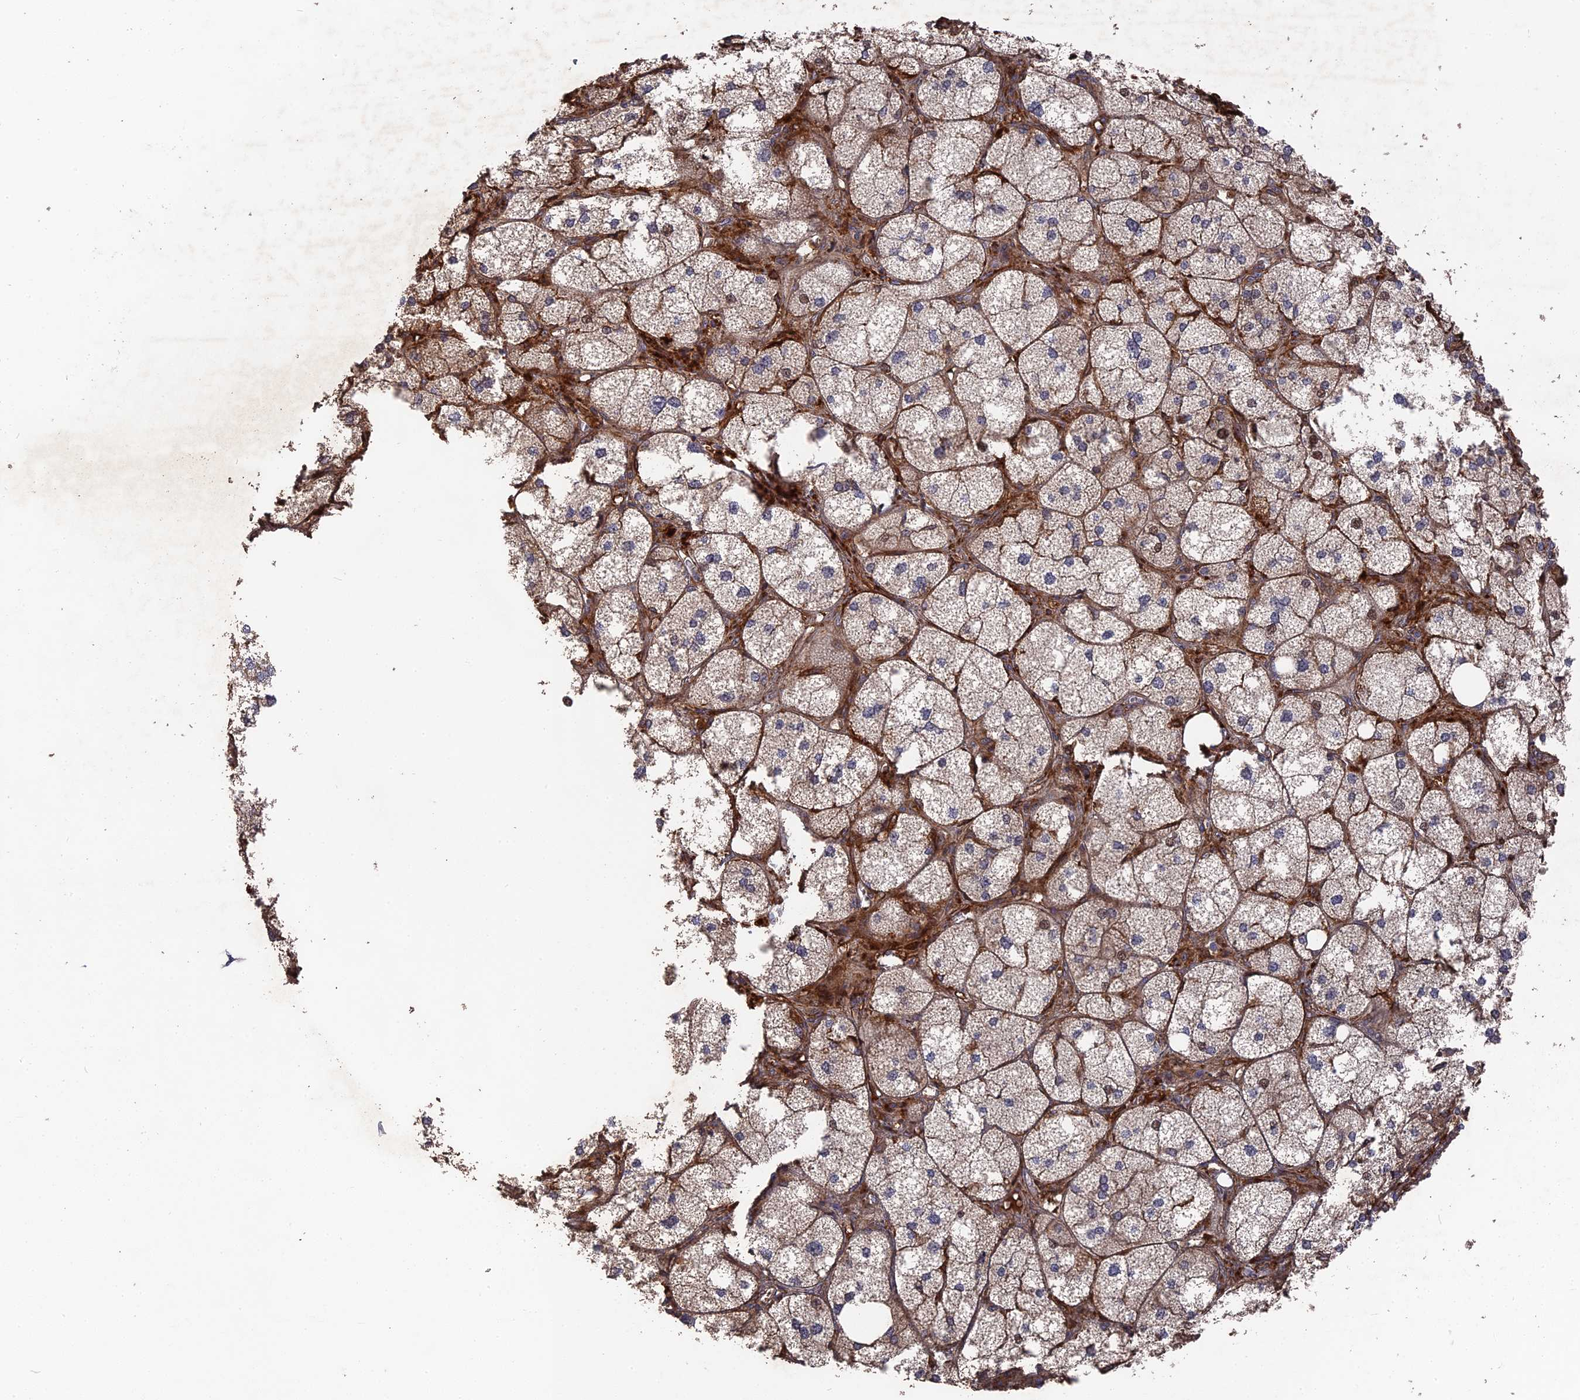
{"staining": {"intensity": "strong", "quantity": ">75%", "location": "cytoplasmic/membranous,nuclear"}, "tissue": "adrenal gland", "cell_type": "Glandular cells", "image_type": "normal", "snomed": [{"axis": "morphology", "description": "Normal tissue, NOS"}, {"axis": "topography", "description": "Adrenal gland"}], "caption": "Strong cytoplasmic/membranous,nuclear expression is identified in approximately >75% of glandular cells in normal adrenal gland.", "gene": "DEF8", "patient": {"sex": "female", "age": 61}}